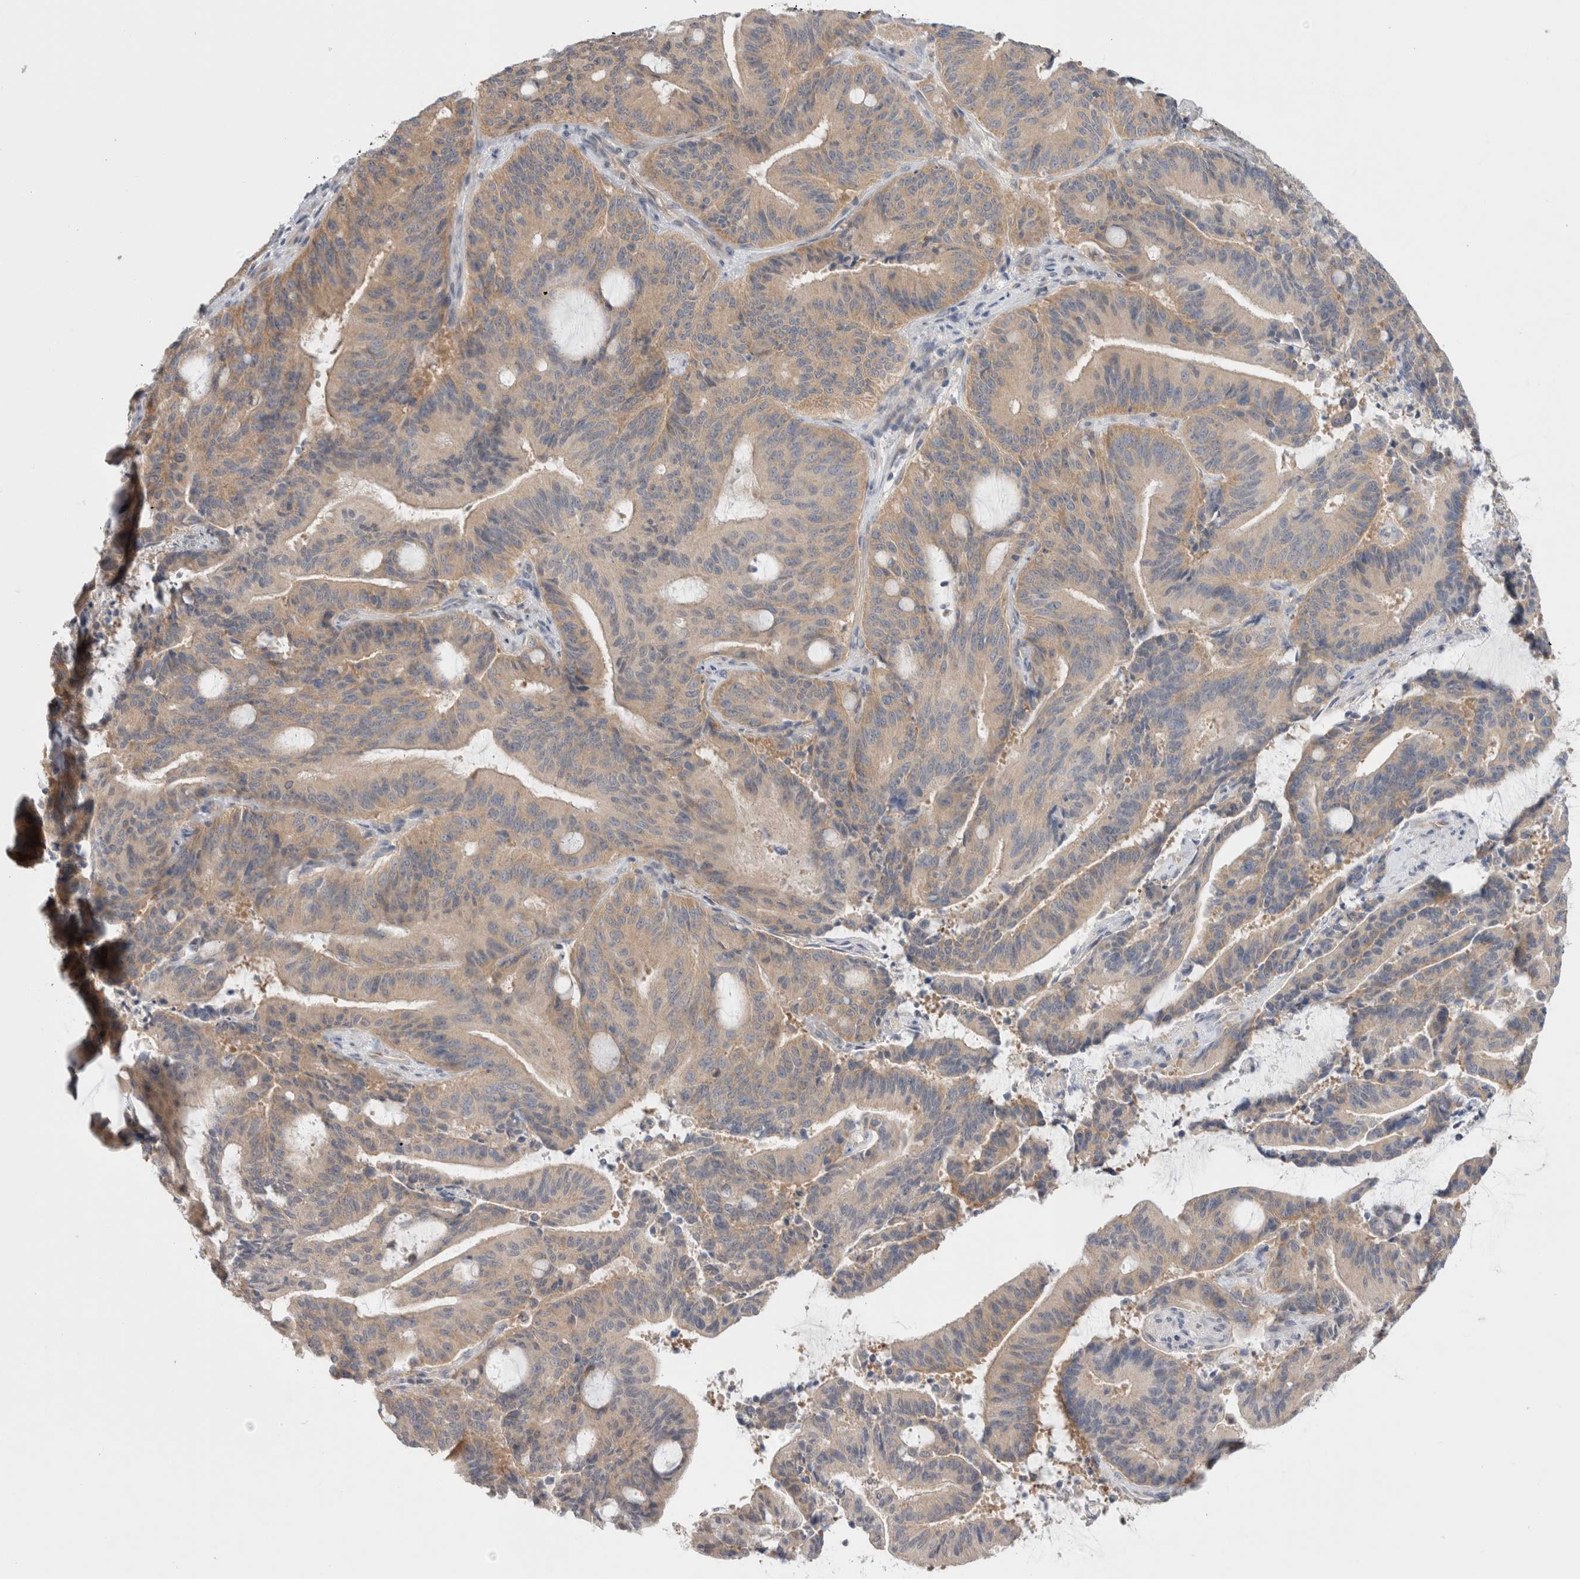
{"staining": {"intensity": "weak", "quantity": ">75%", "location": "cytoplasmic/membranous"}, "tissue": "liver cancer", "cell_type": "Tumor cells", "image_type": "cancer", "snomed": [{"axis": "morphology", "description": "Normal tissue, NOS"}, {"axis": "morphology", "description": "Cholangiocarcinoma"}, {"axis": "topography", "description": "Liver"}, {"axis": "topography", "description": "Peripheral nerve tissue"}], "caption": "A brown stain shows weak cytoplasmic/membranous staining of a protein in human liver cholangiocarcinoma tumor cells.", "gene": "NDOR1", "patient": {"sex": "female", "age": 73}}